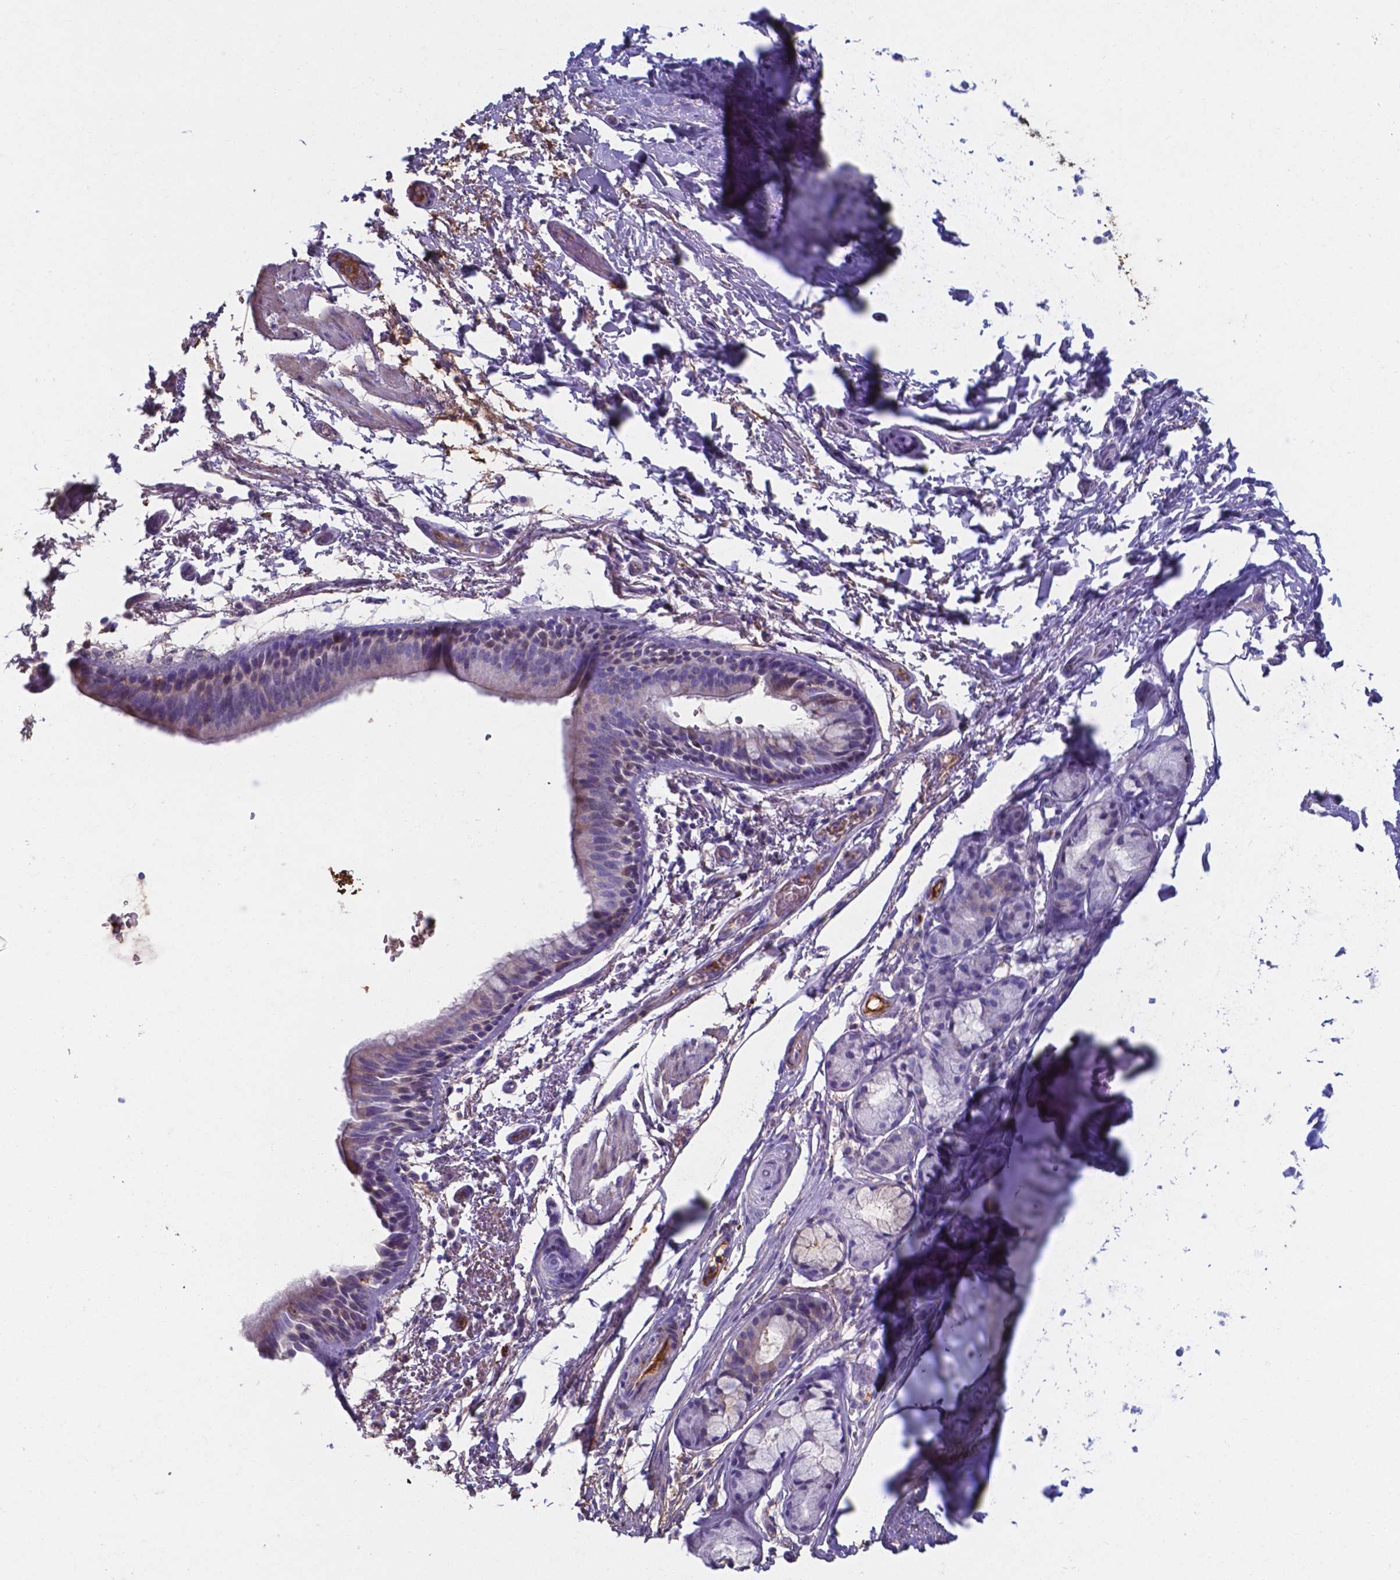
{"staining": {"intensity": "weak", "quantity": ">75%", "location": "cytoplasmic/membranous"}, "tissue": "bronchus", "cell_type": "Respiratory epithelial cells", "image_type": "normal", "snomed": [{"axis": "morphology", "description": "Normal tissue, NOS"}, {"axis": "topography", "description": "Lymph node"}, {"axis": "topography", "description": "Bronchus"}], "caption": "IHC image of benign bronchus: bronchus stained using immunohistochemistry (IHC) exhibits low levels of weak protein expression localized specifically in the cytoplasmic/membranous of respiratory epithelial cells, appearing as a cytoplasmic/membranous brown color.", "gene": "SERPINA1", "patient": {"sex": "female", "age": 70}}